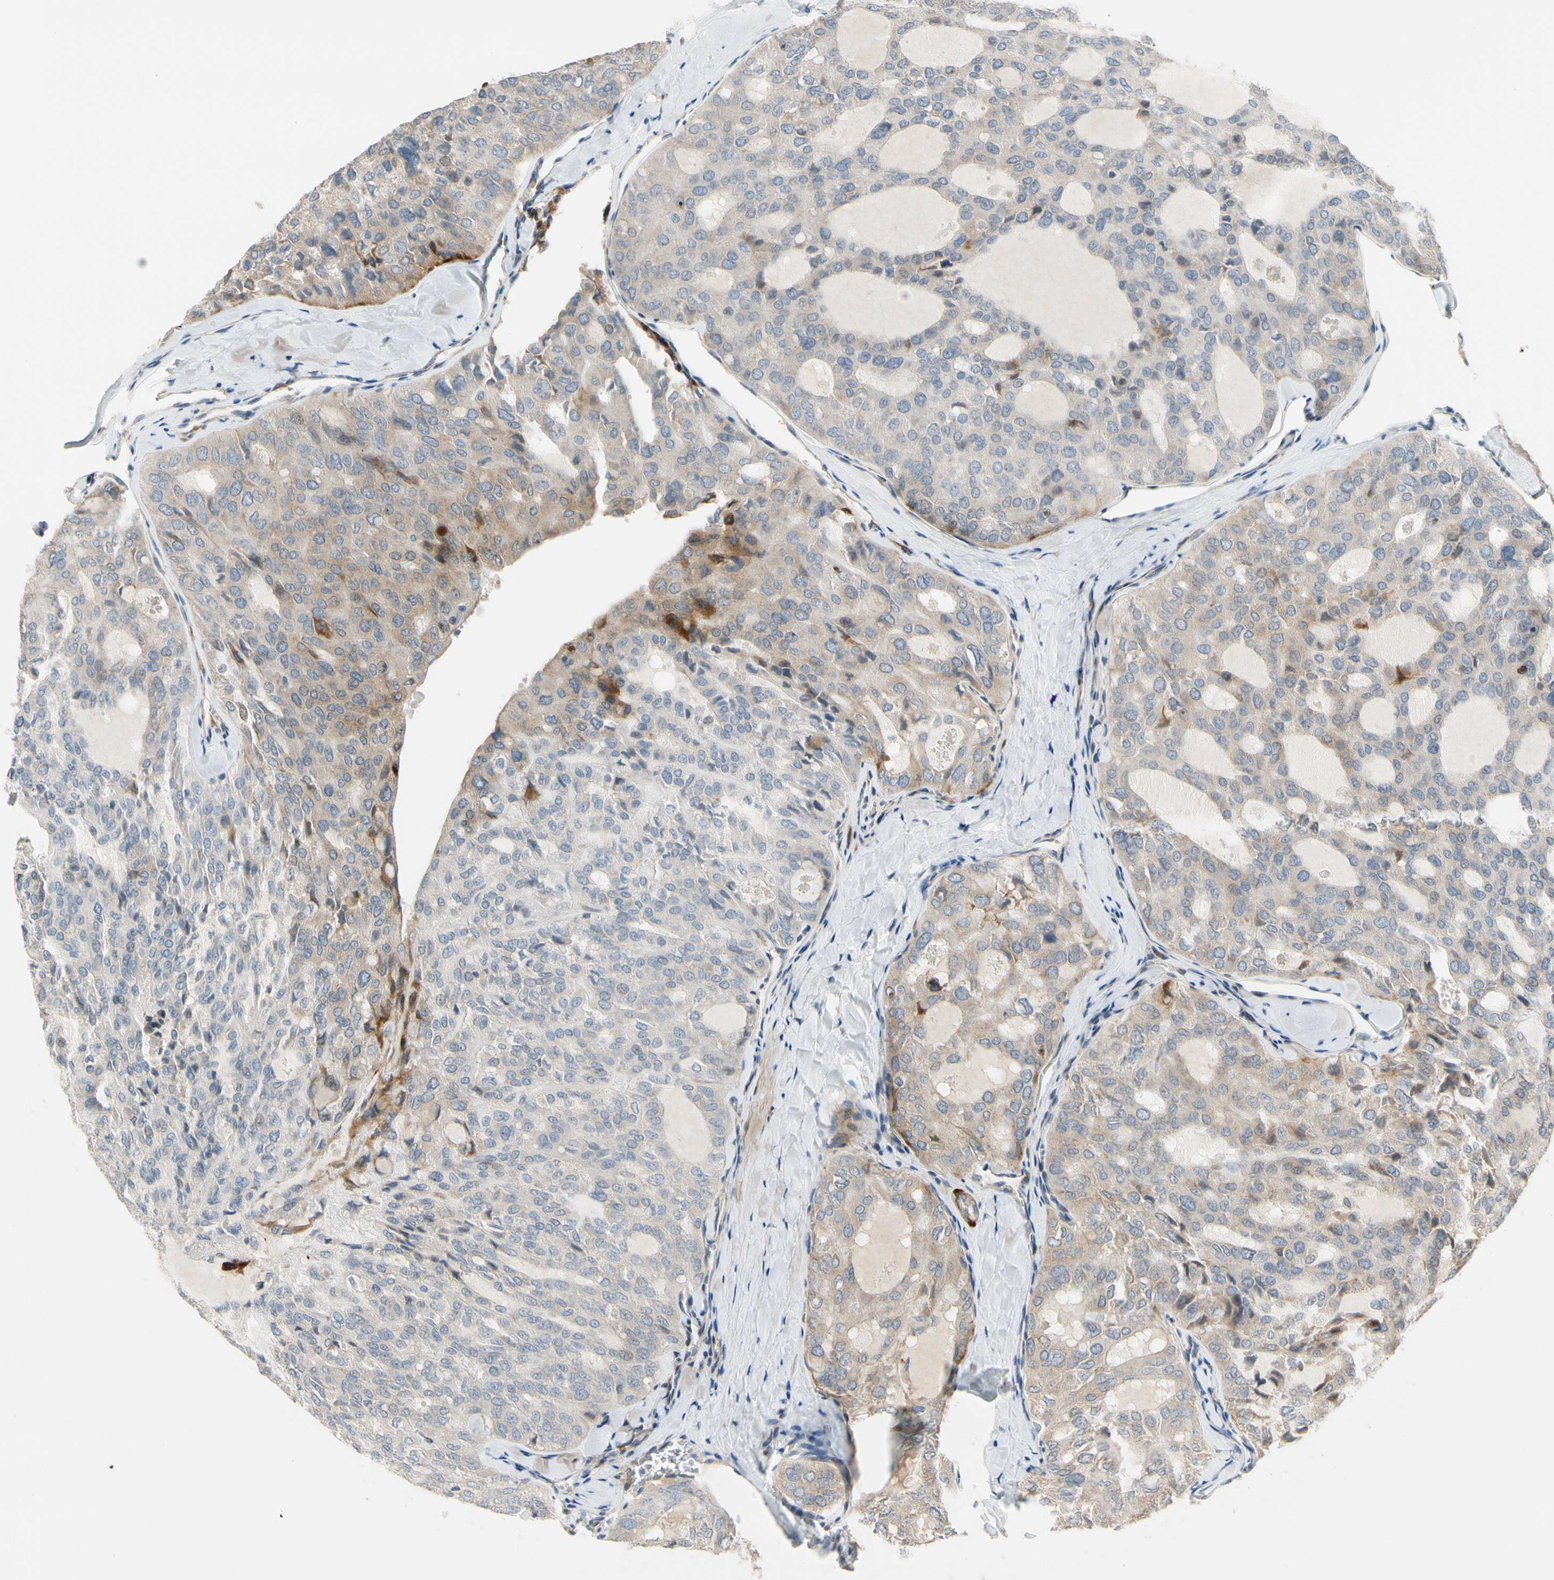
{"staining": {"intensity": "moderate", "quantity": "<25%", "location": "cytoplasmic/membranous"}, "tissue": "thyroid cancer", "cell_type": "Tumor cells", "image_type": "cancer", "snomed": [{"axis": "morphology", "description": "Follicular adenoma carcinoma, NOS"}, {"axis": "topography", "description": "Thyroid gland"}], "caption": "Follicular adenoma carcinoma (thyroid) stained with a protein marker exhibits moderate staining in tumor cells.", "gene": "PIP5K1B", "patient": {"sex": "male", "age": 75}}